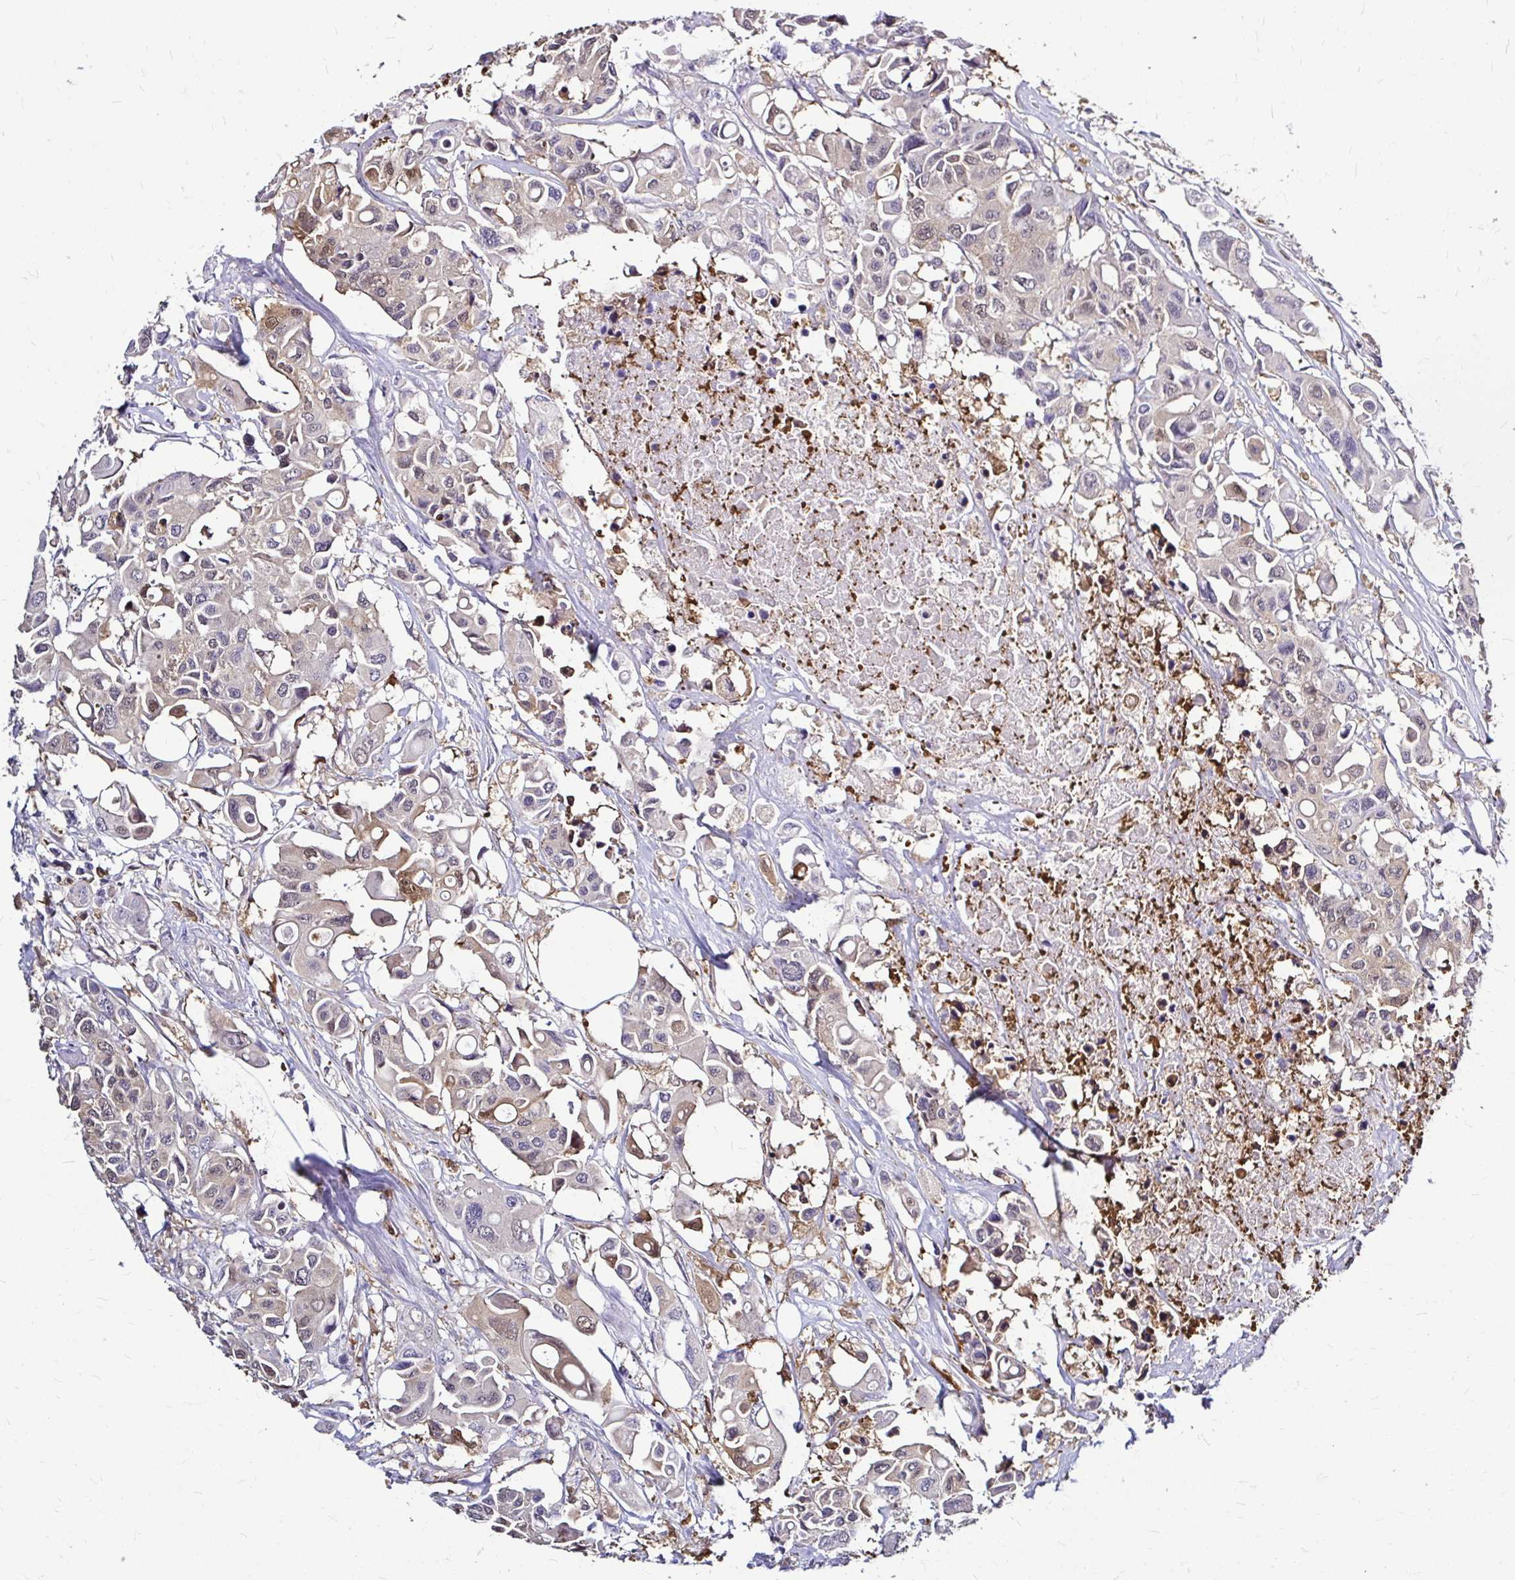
{"staining": {"intensity": "weak", "quantity": "<25%", "location": "cytoplasmic/membranous"}, "tissue": "colorectal cancer", "cell_type": "Tumor cells", "image_type": "cancer", "snomed": [{"axis": "morphology", "description": "Adenocarcinoma, NOS"}, {"axis": "topography", "description": "Colon"}], "caption": "Immunohistochemistry of human colorectal cancer demonstrates no expression in tumor cells.", "gene": "IDH1", "patient": {"sex": "male", "age": 77}}